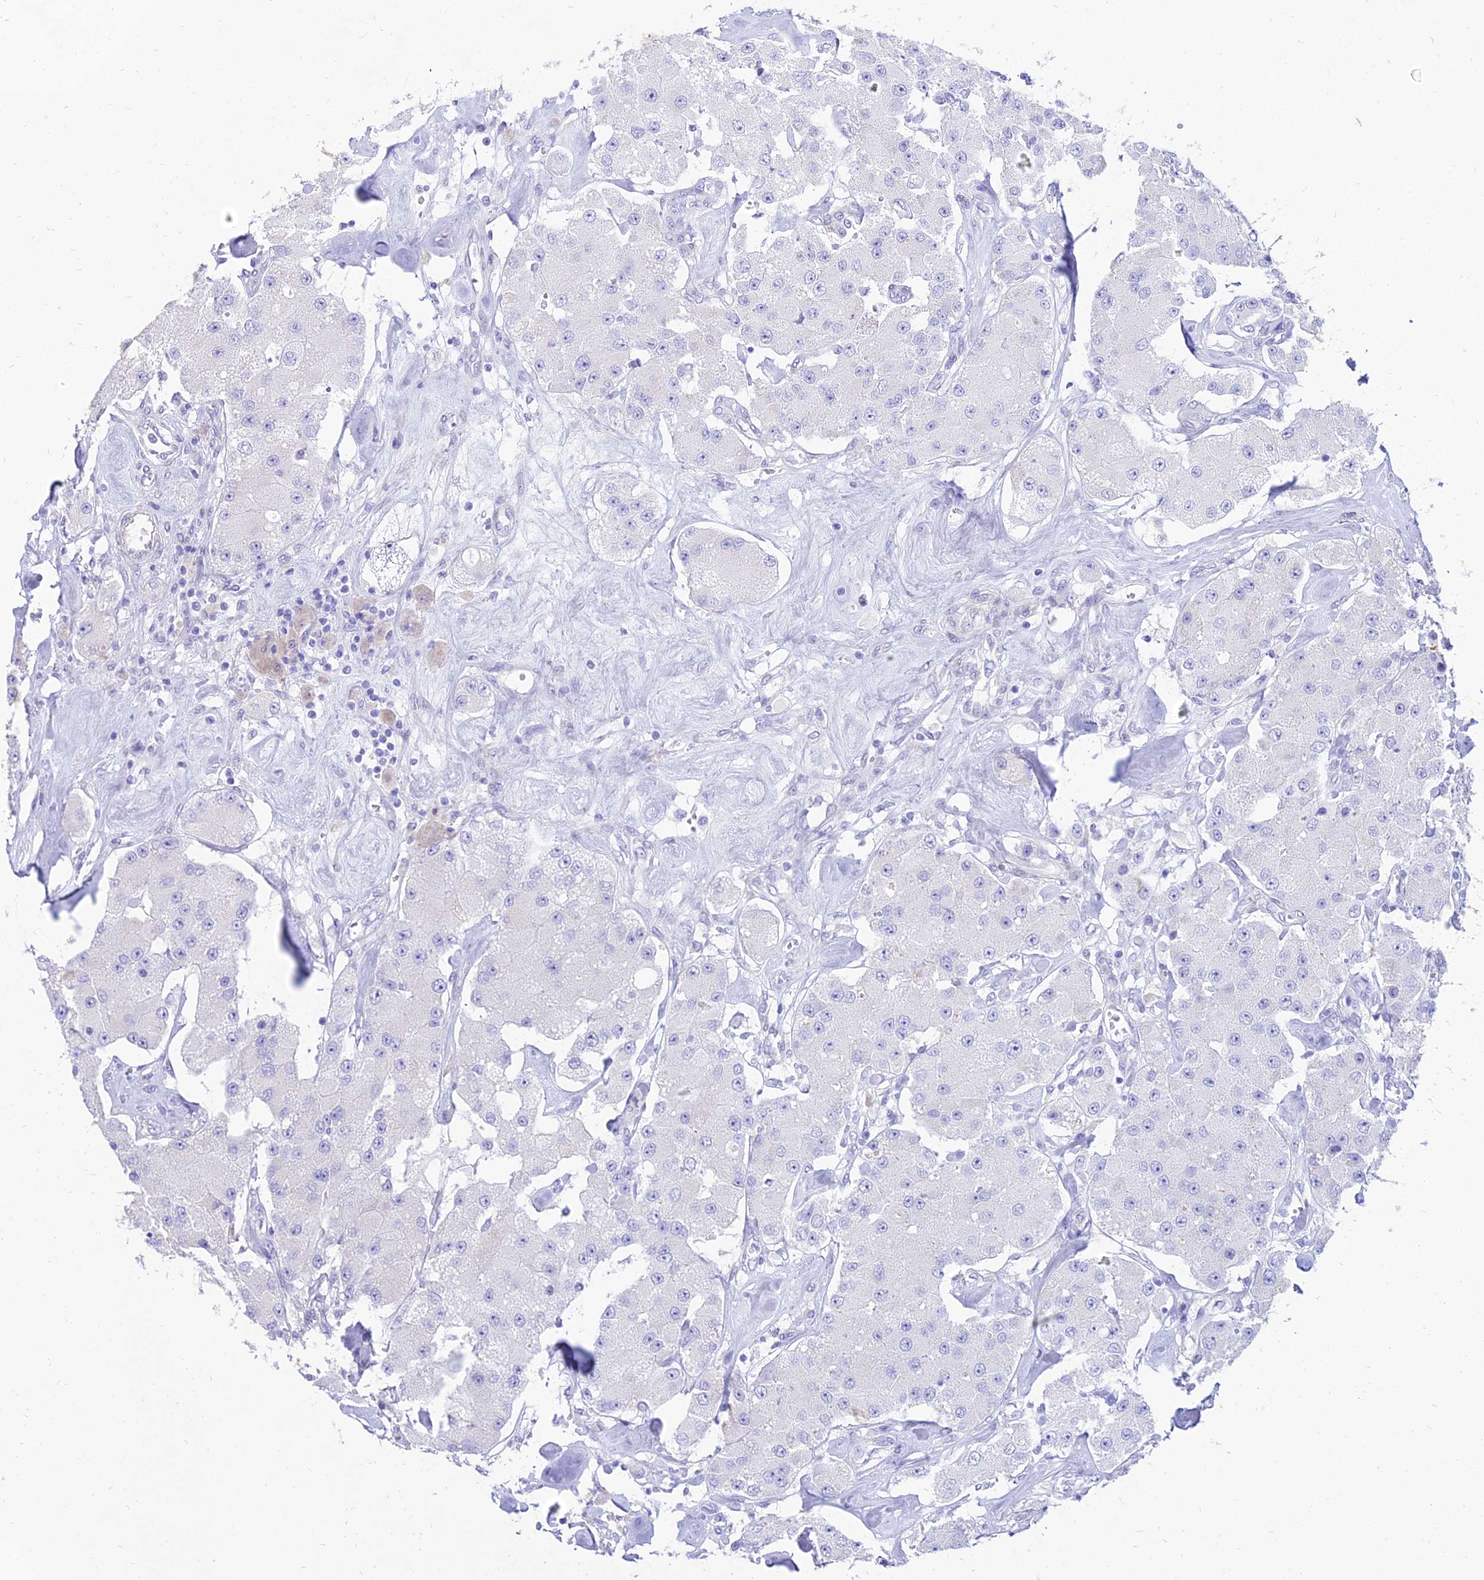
{"staining": {"intensity": "negative", "quantity": "none", "location": "none"}, "tissue": "carcinoid", "cell_type": "Tumor cells", "image_type": "cancer", "snomed": [{"axis": "morphology", "description": "Carcinoid, malignant, NOS"}, {"axis": "topography", "description": "Pancreas"}], "caption": "High magnification brightfield microscopy of carcinoid stained with DAB (3,3'-diaminobenzidine) (brown) and counterstained with hematoxylin (blue): tumor cells show no significant staining.", "gene": "TAC3", "patient": {"sex": "male", "age": 41}}